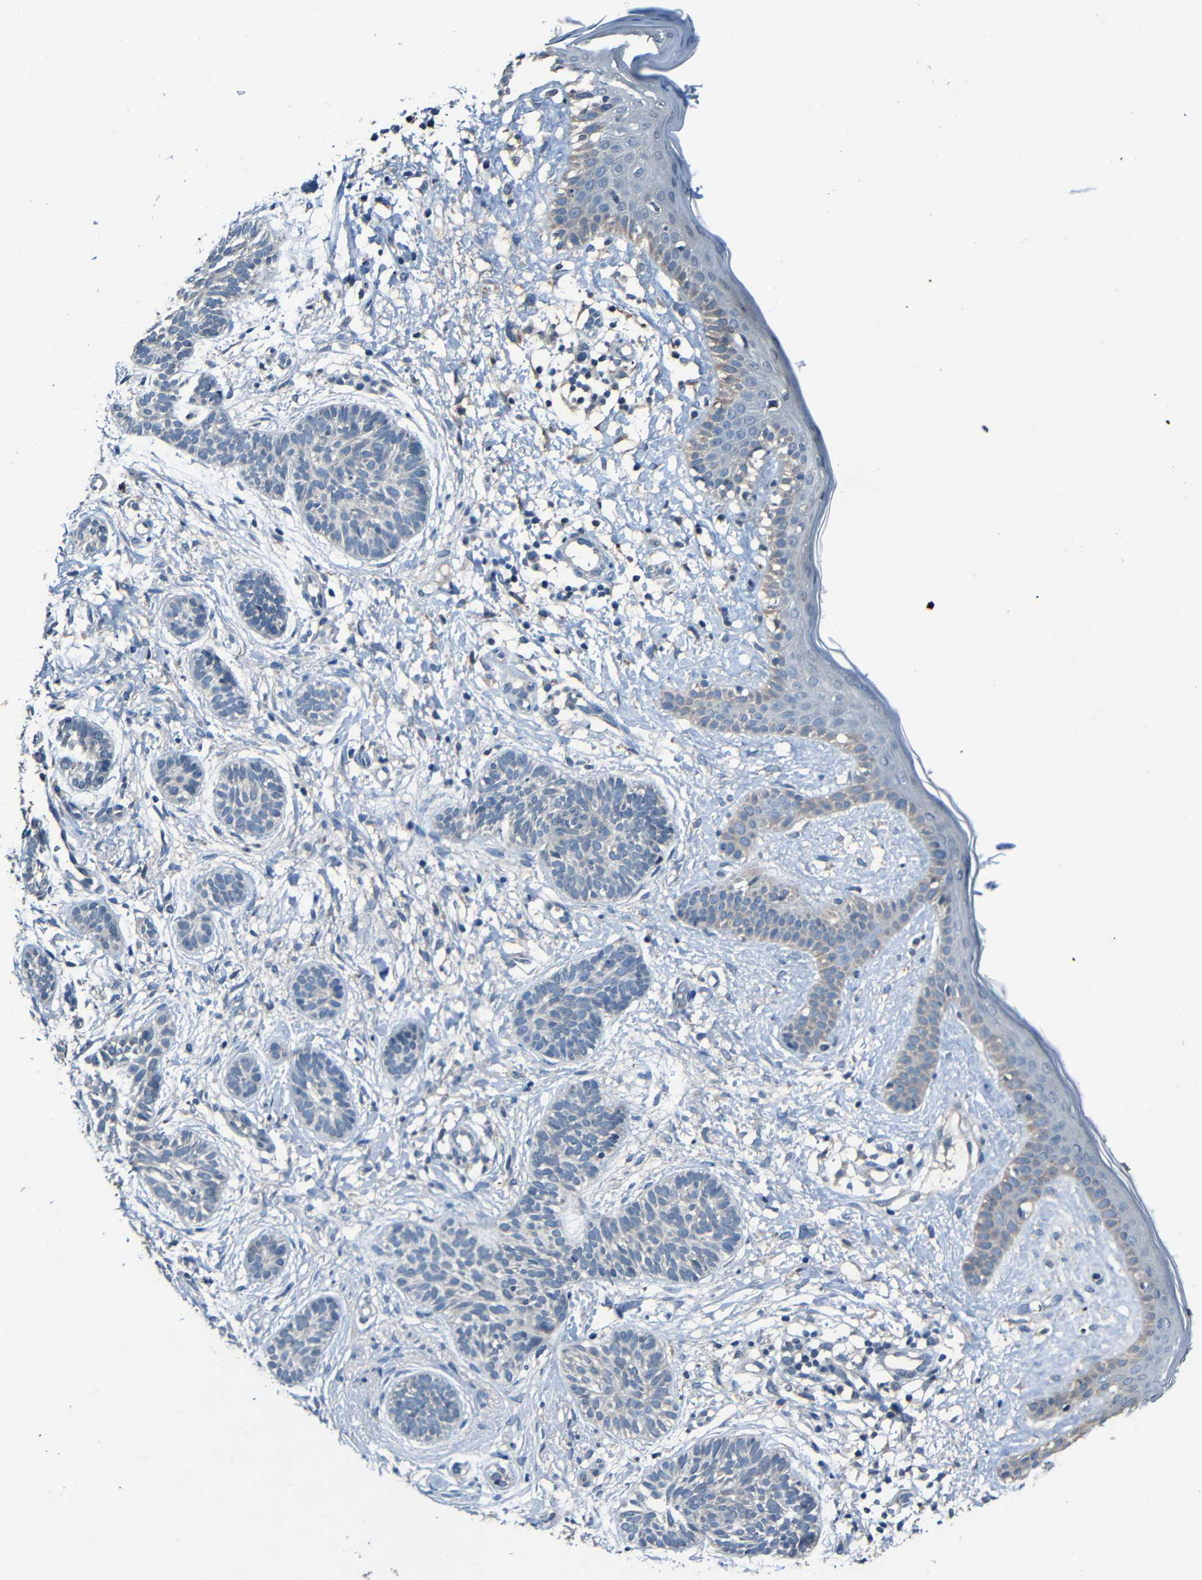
{"staining": {"intensity": "negative", "quantity": "none", "location": "none"}, "tissue": "skin cancer", "cell_type": "Tumor cells", "image_type": "cancer", "snomed": [{"axis": "morphology", "description": "Normal tissue, NOS"}, {"axis": "morphology", "description": "Basal cell carcinoma"}, {"axis": "topography", "description": "Skin"}], "caption": "IHC image of skin cancer (basal cell carcinoma) stained for a protein (brown), which exhibits no staining in tumor cells.", "gene": "SLA", "patient": {"sex": "male", "age": 63}}